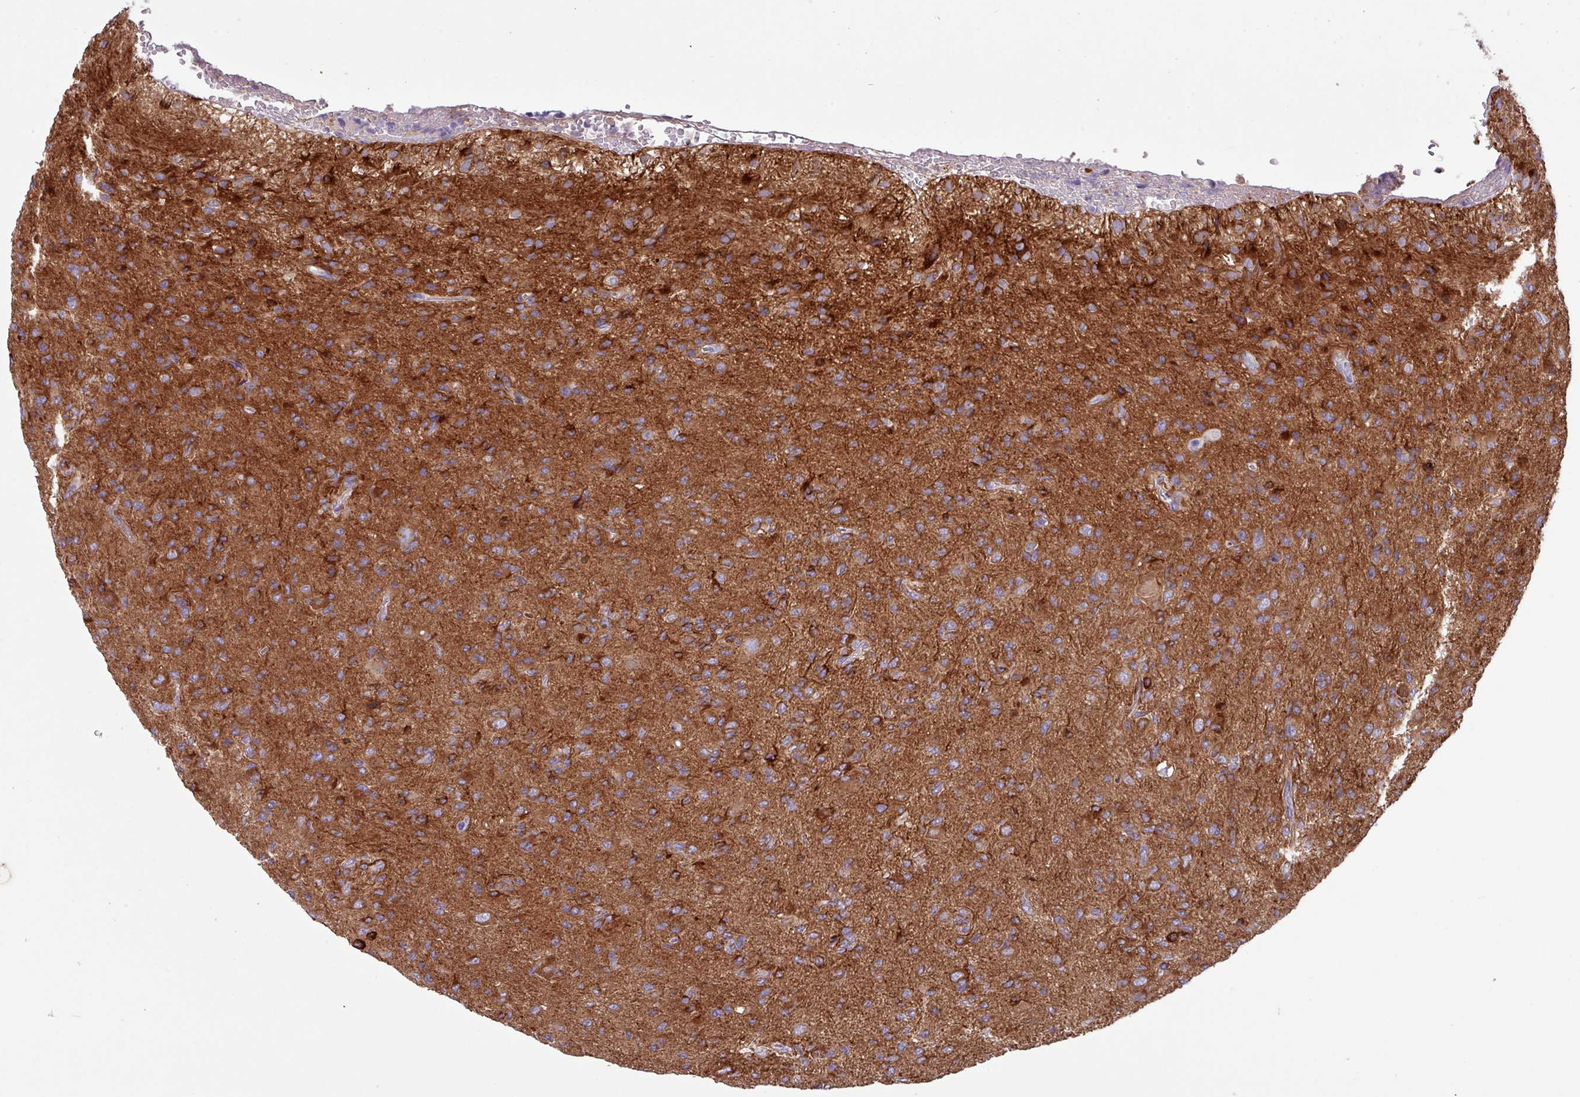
{"staining": {"intensity": "moderate", "quantity": ">75%", "location": "cytoplasmic/membranous"}, "tissue": "glioma", "cell_type": "Tumor cells", "image_type": "cancer", "snomed": [{"axis": "morphology", "description": "Glioma, malignant, High grade"}, {"axis": "topography", "description": "Brain"}], "caption": "Glioma was stained to show a protein in brown. There is medium levels of moderate cytoplasmic/membranous positivity in about >75% of tumor cells.", "gene": "KIRREL3", "patient": {"sex": "male", "age": 36}}